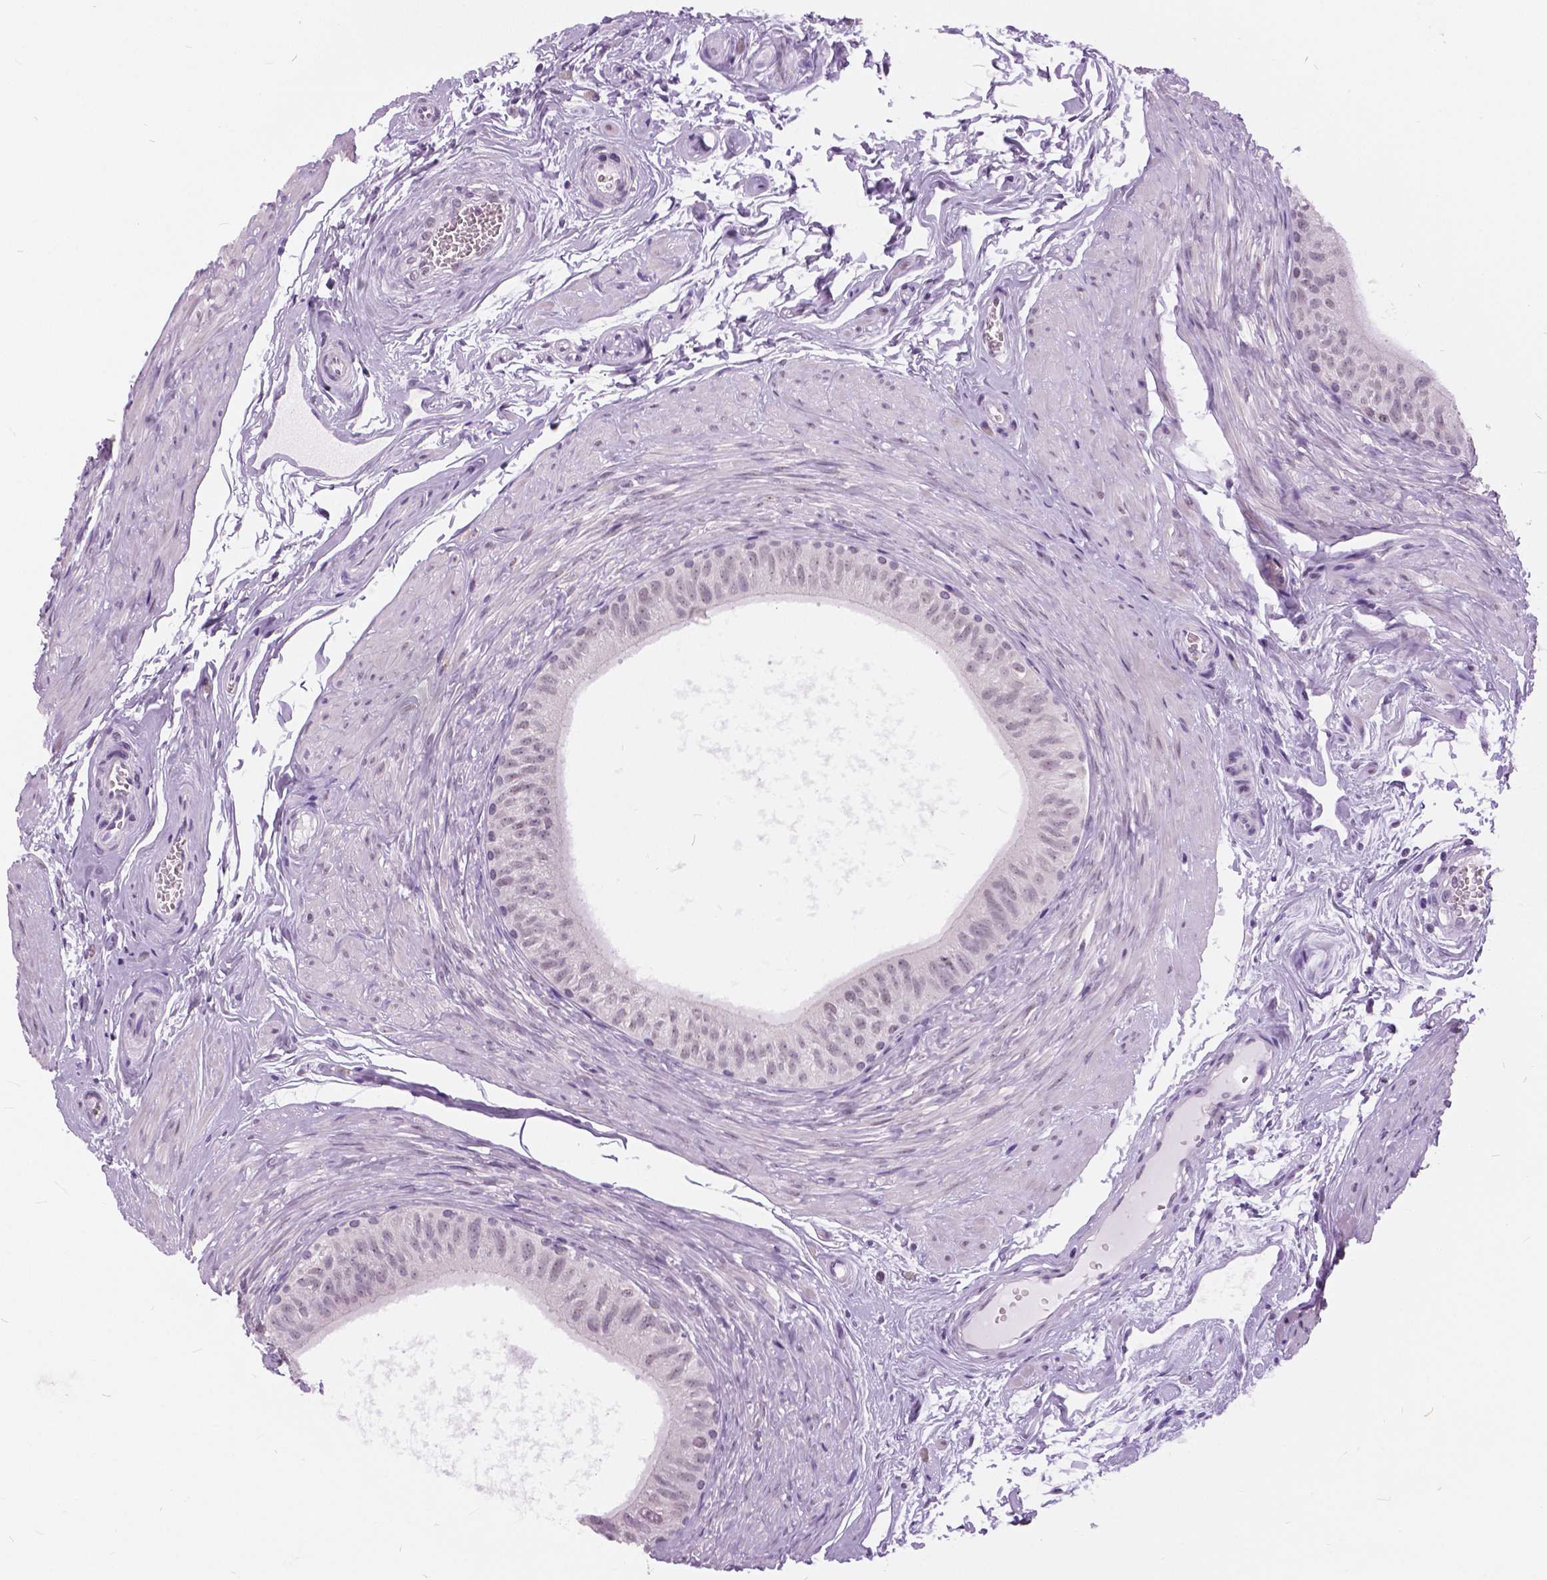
{"staining": {"intensity": "weak", "quantity": "25%-75%", "location": "nuclear"}, "tissue": "epididymis", "cell_type": "Glandular cells", "image_type": "normal", "snomed": [{"axis": "morphology", "description": "Normal tissue, NOS"}, {"axis": "topography", "description": "Epididymis"}], "caption": "Immunohistochemical staining of normal human epididymis exhibits 25%-75% levels of weak nuclear protein expression in about 25%-75% of glandular cells.", "gene": "MYOM1", "patient": {"sex": "male", "age": 36}}